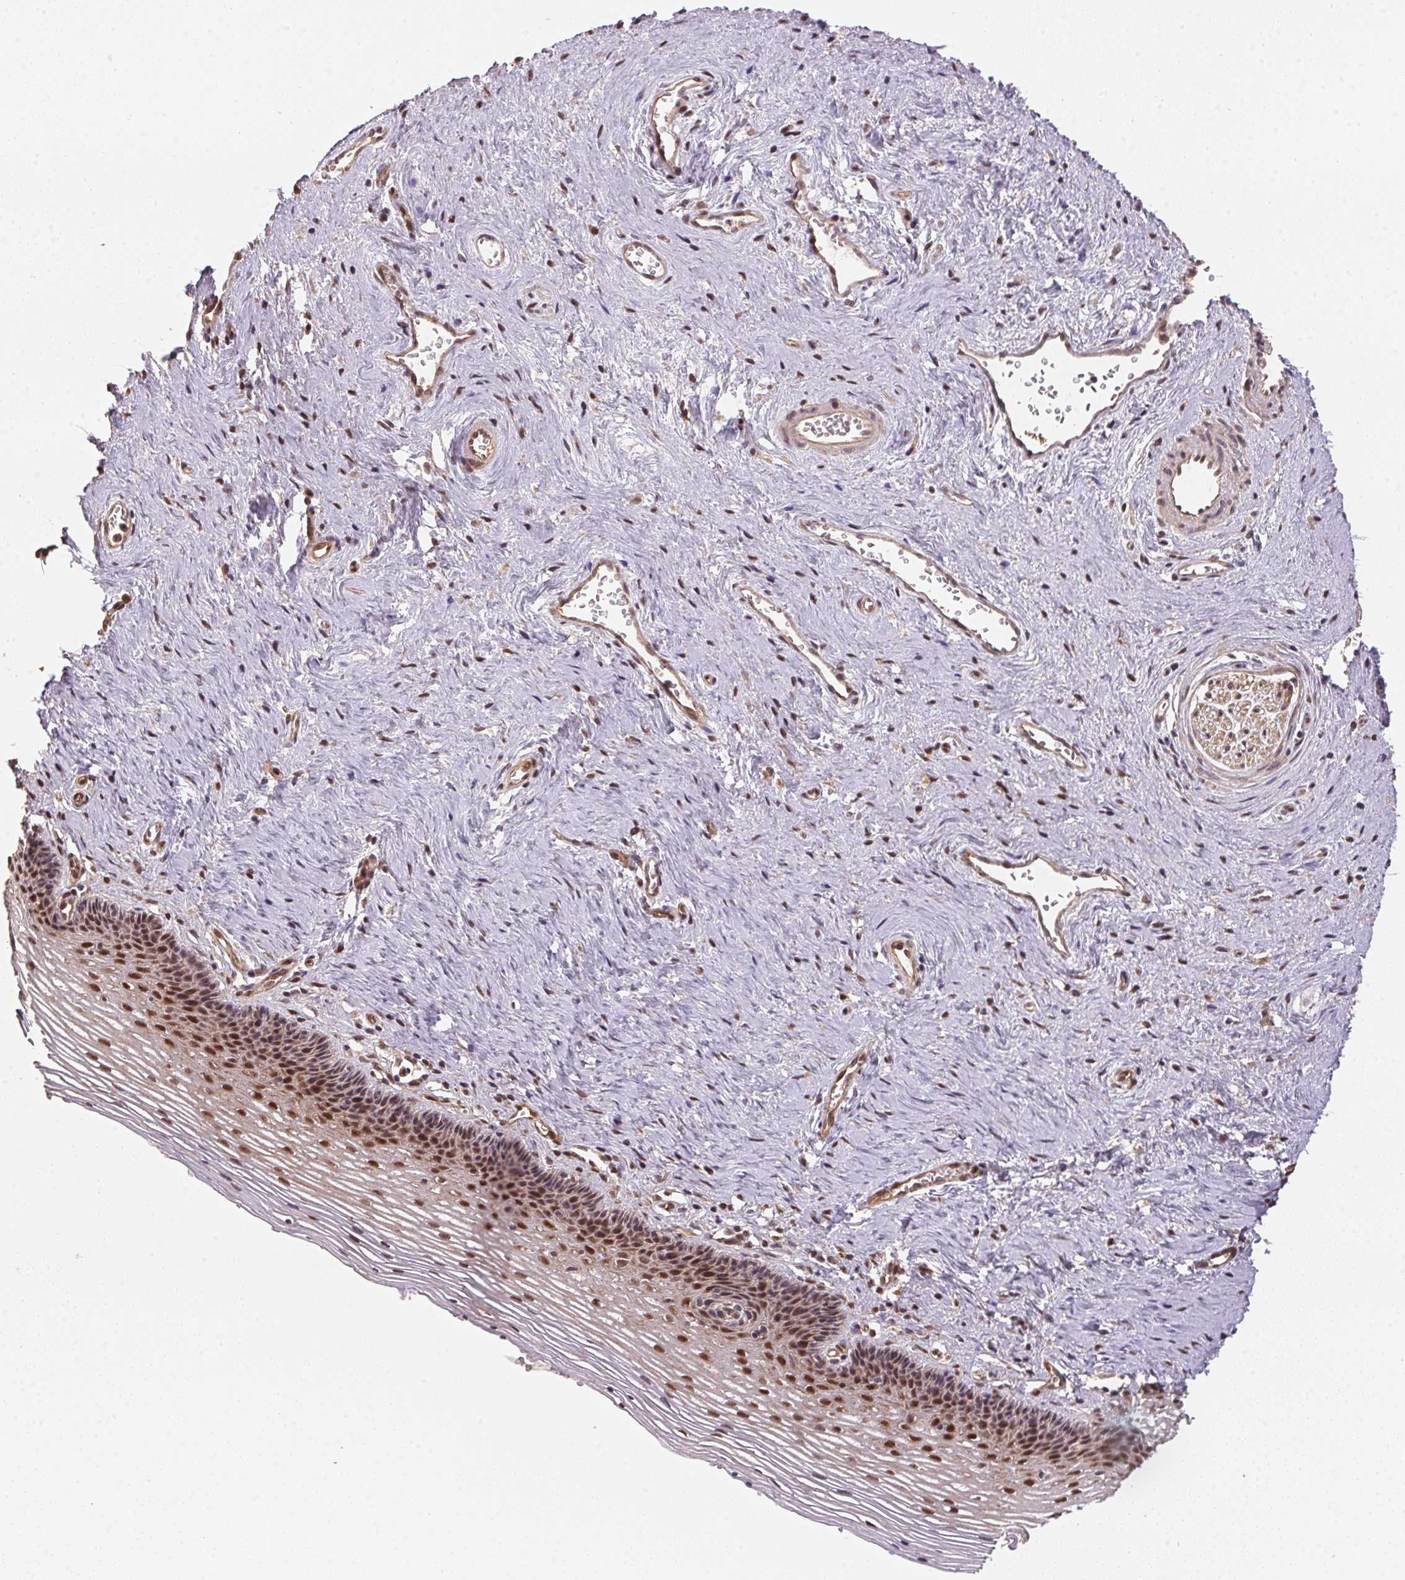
{"staining": {"intensity": "moderate", "quantity": "25%-75%", "location": "nuclear"}, "tissue": "vagina", "cell_type": "Squamous epithelial cells", "image_type": "normal", "snomed": [{"axis": "morphology", "description": "Normal tissue, NOS"}, {"axis": "topography", "description": "Vagina"}, {"axis": "topography", "description": "Cervix"}], "caption": "The immunohistochemical stain highlights moderate nuclear staining in squamous epithelial cells of unremarkable vagina. The protein of interest is shown in brown color, while the nuclei are stained blue.", "gene": "TMEM222", "patient": {"sex": "female", "age": 37}}